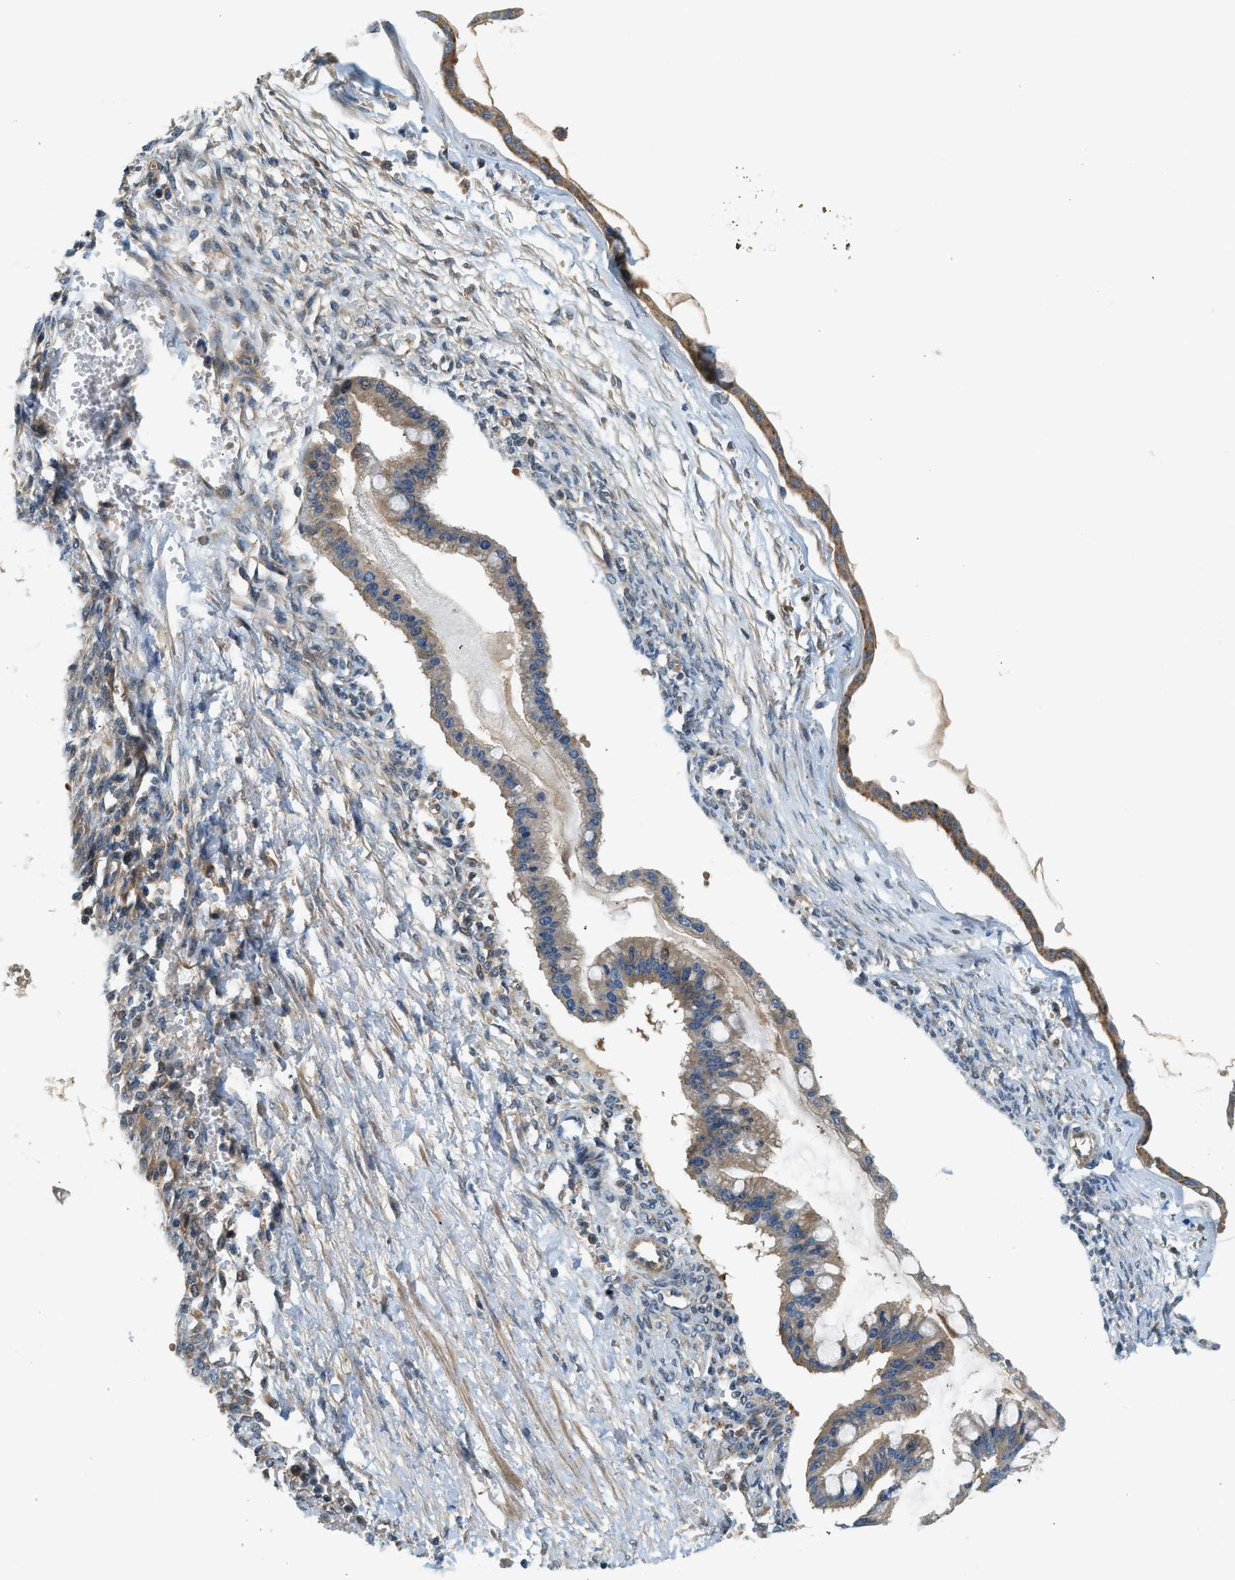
{"staining": {"intensity": "weak", "quantity": "25%-75%", "location": "cytoplasmic/membranous"}, "tissue": "ovarian cancer", "cell_type": "Tumor cells", "image_type": "cancer", "snomed": [{"axis": "morphology", "description": "Cystadenocarcinoma, mucinous, NOS"}, {"axis": "topography", "description": "Ovary"}], "caption": "An image of human mucinous cystadenocarcinoma (ovarian) stained for a protein demonstrates weak cytoplasmic/membranous brown staining in tumor cells. (IHC, brightfield microscopy, high magnification).", "gene": "KCNK1", "patient": {"sex": "female", "age": 73}}